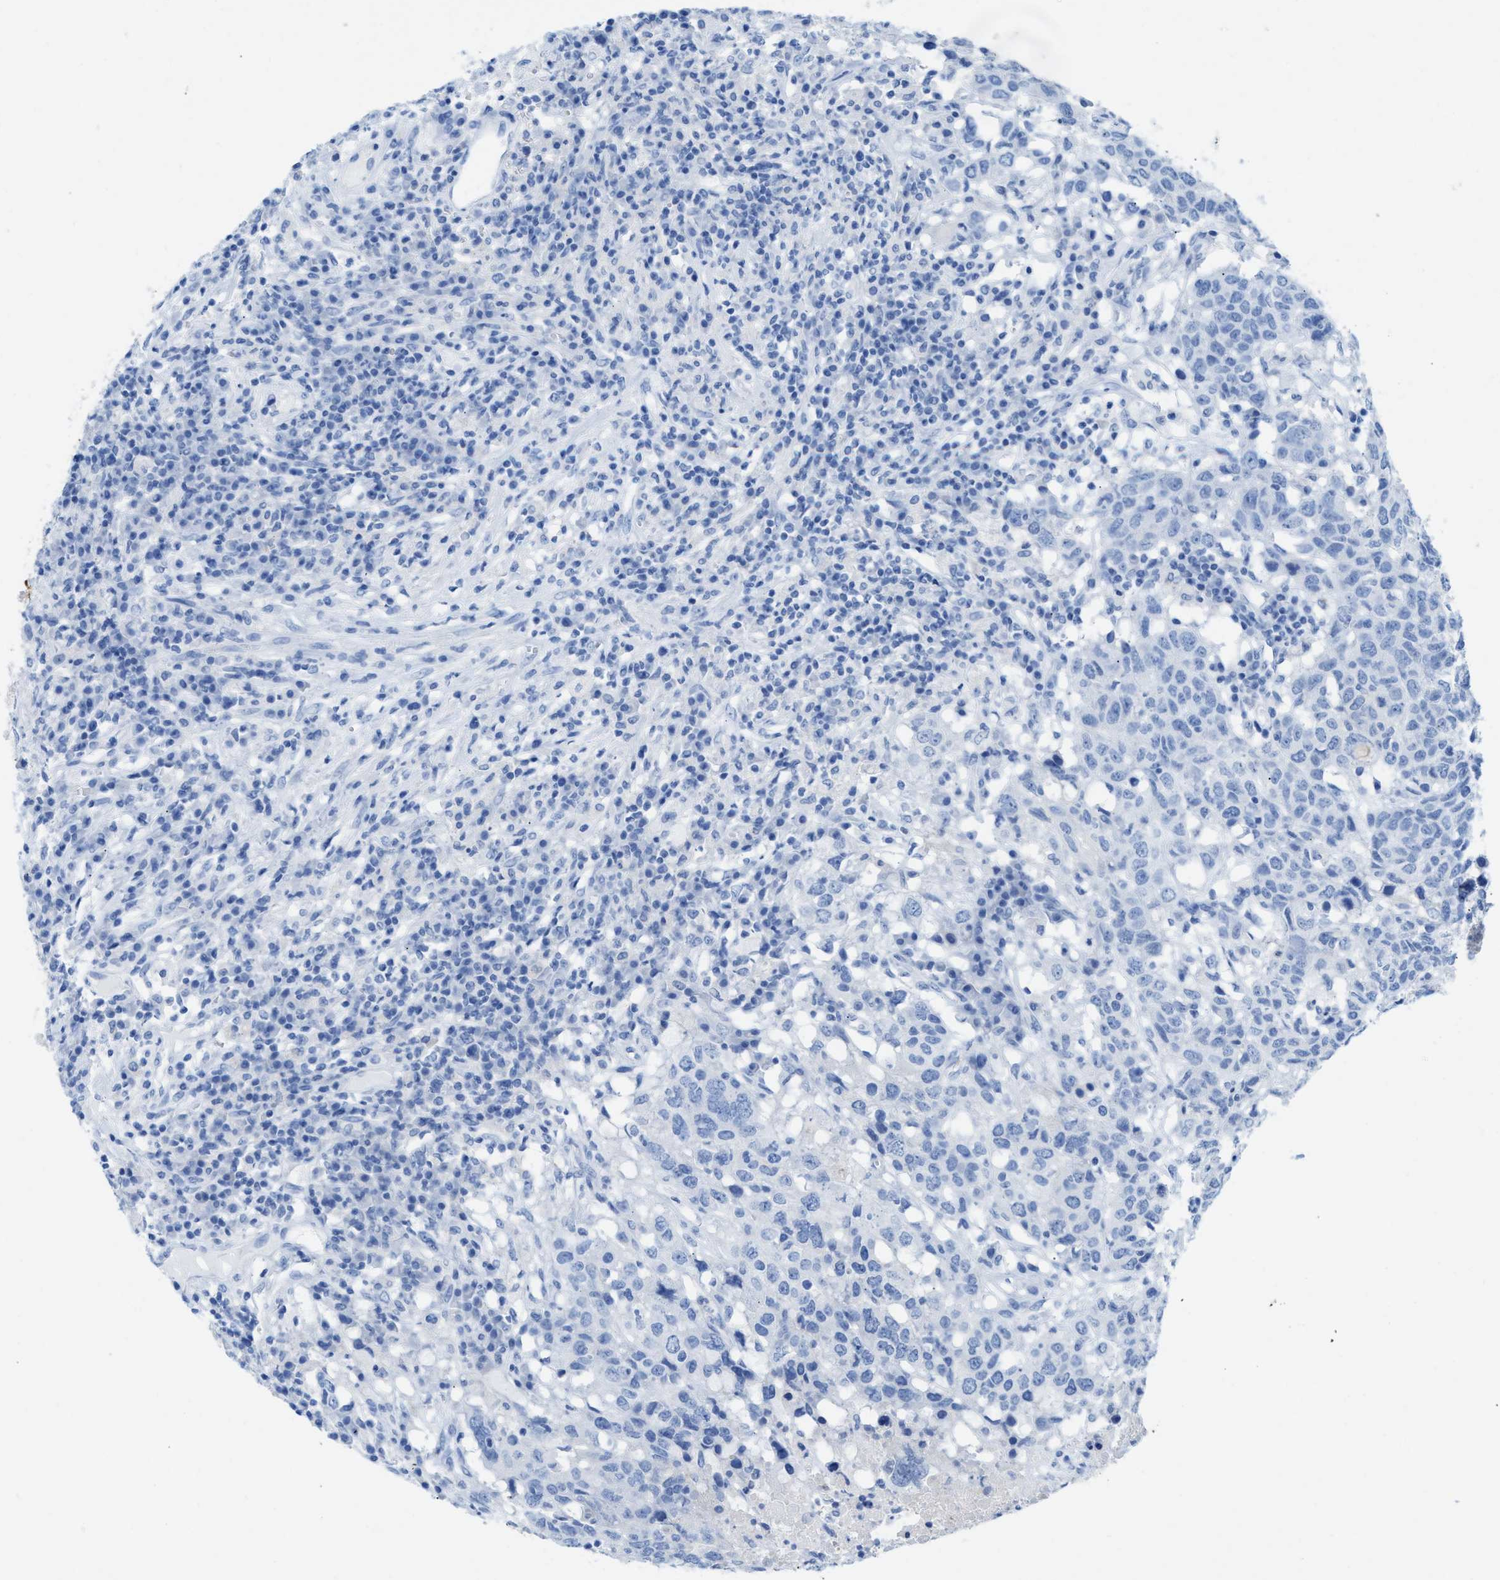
{"staining": {"intensity": "negative", "quantity": "none", "location": "none"}, "tissue": "head and neck cancer", "cell_type": "Tumor cells", "image_type": "cancer", "snomed": [{"axis": "morphology", "description": "Squamous cell carcinoma, NOS"}, {"axis": "topography", "description": "Head-Neck"}], "caption": "A high-resolution image shows IHC staining of squamous cell carcinoma (head and neck), which displays no significant positivity in tumor cells.", "gene": "ANKFN1", "patient": {"sex": "male", "age": 66}}